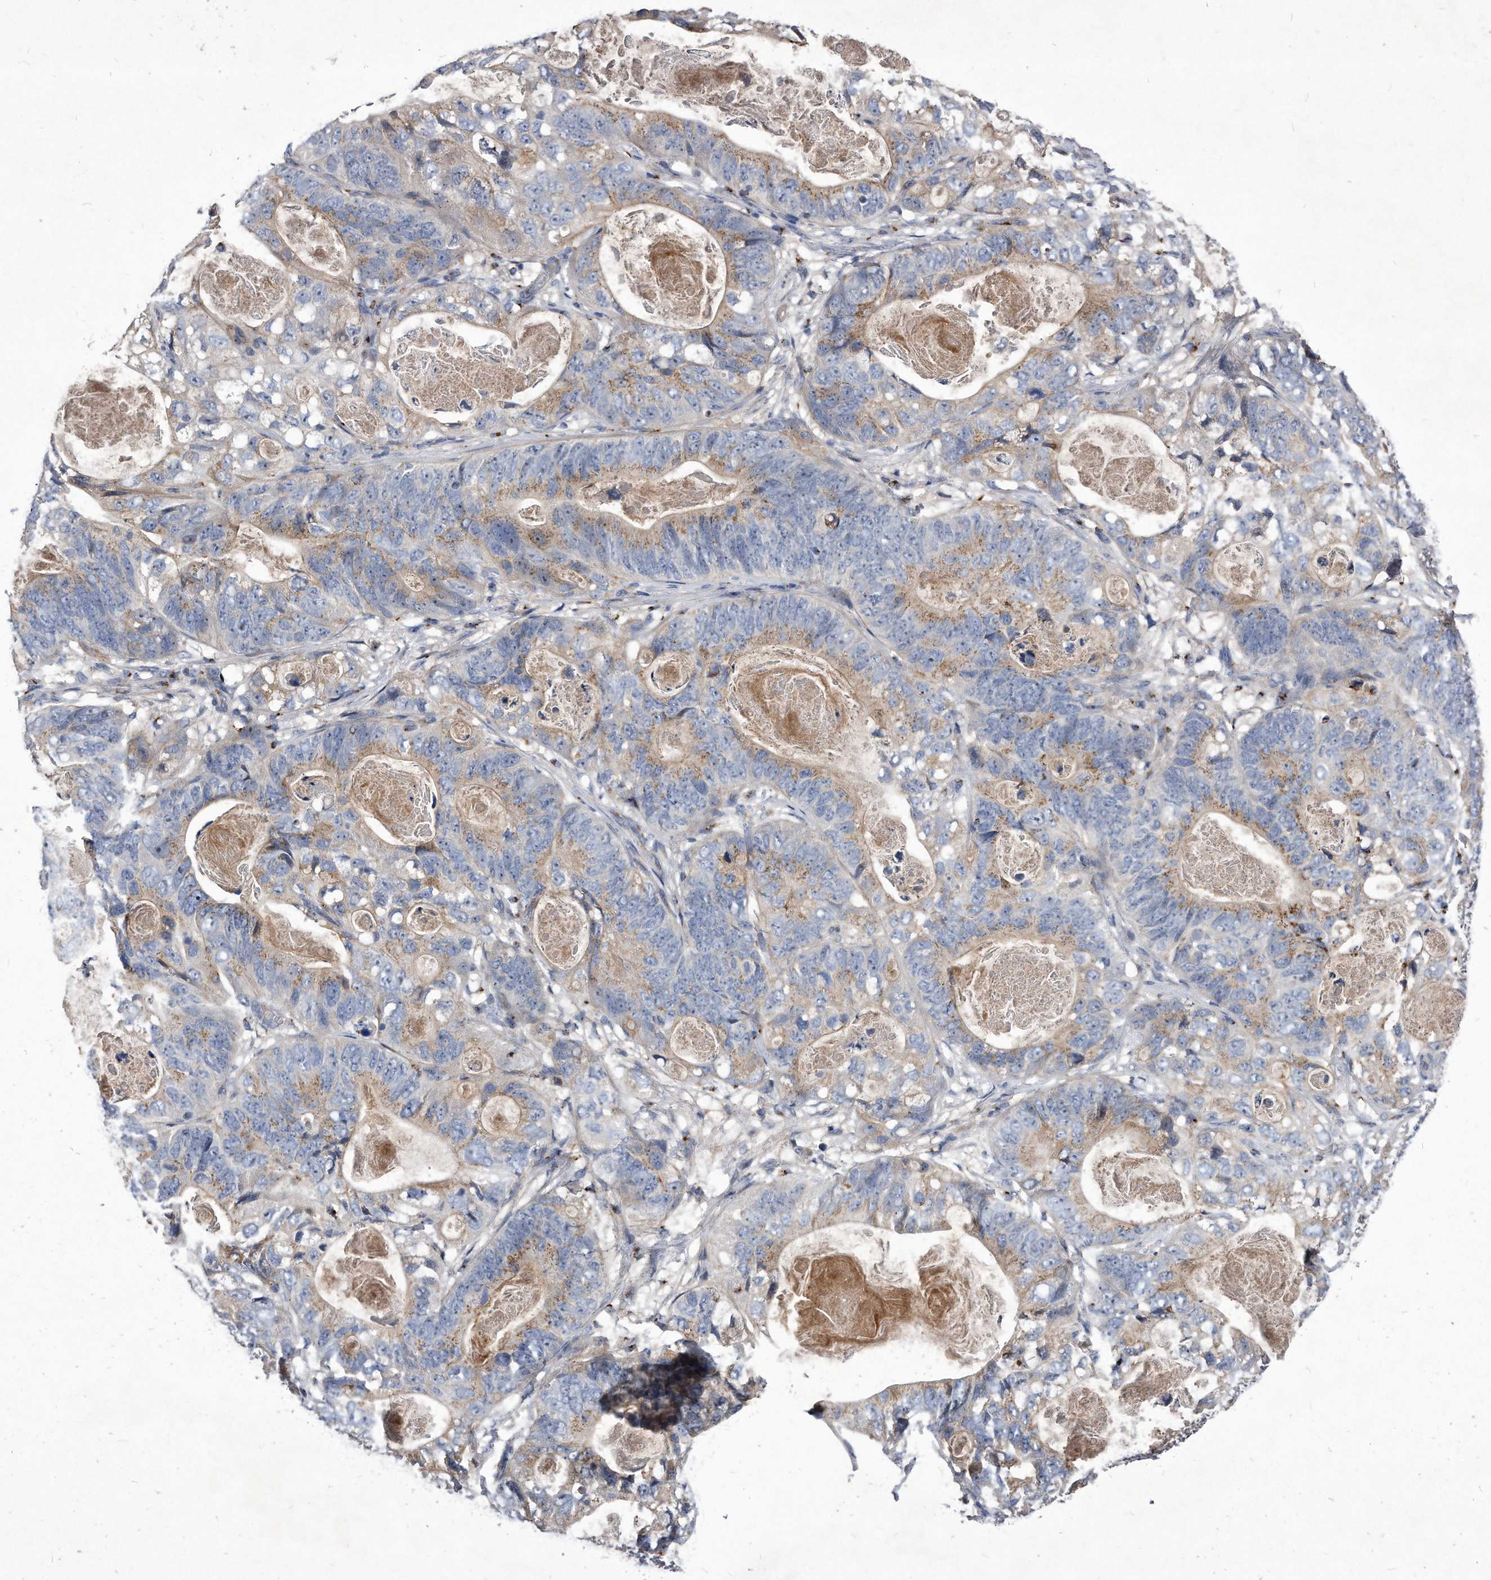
{"staining": {"intensity": "moderate", "quantity": "25%-75%", "location": "cytoplasmic/membranous"}, "tissue": "stomach cancer", "cell_type": "Tumor cells", "image_type": "cancer", "snomed": [{"axis": "morphology", "description": "Normal tissue, NOS"}, {"axis": "morphology", "description": "Adenocarcinoma, NOS"}, {"axis": "topography", "description": "Stomach"}], "caption": "This is an image of IHC staining of stomach cancer, which shows moderate staining in the cytoplasmic/membranous of tumor cells.", "gene": "MGAT4A", "patient": {"sex": "female", "age": 89}}